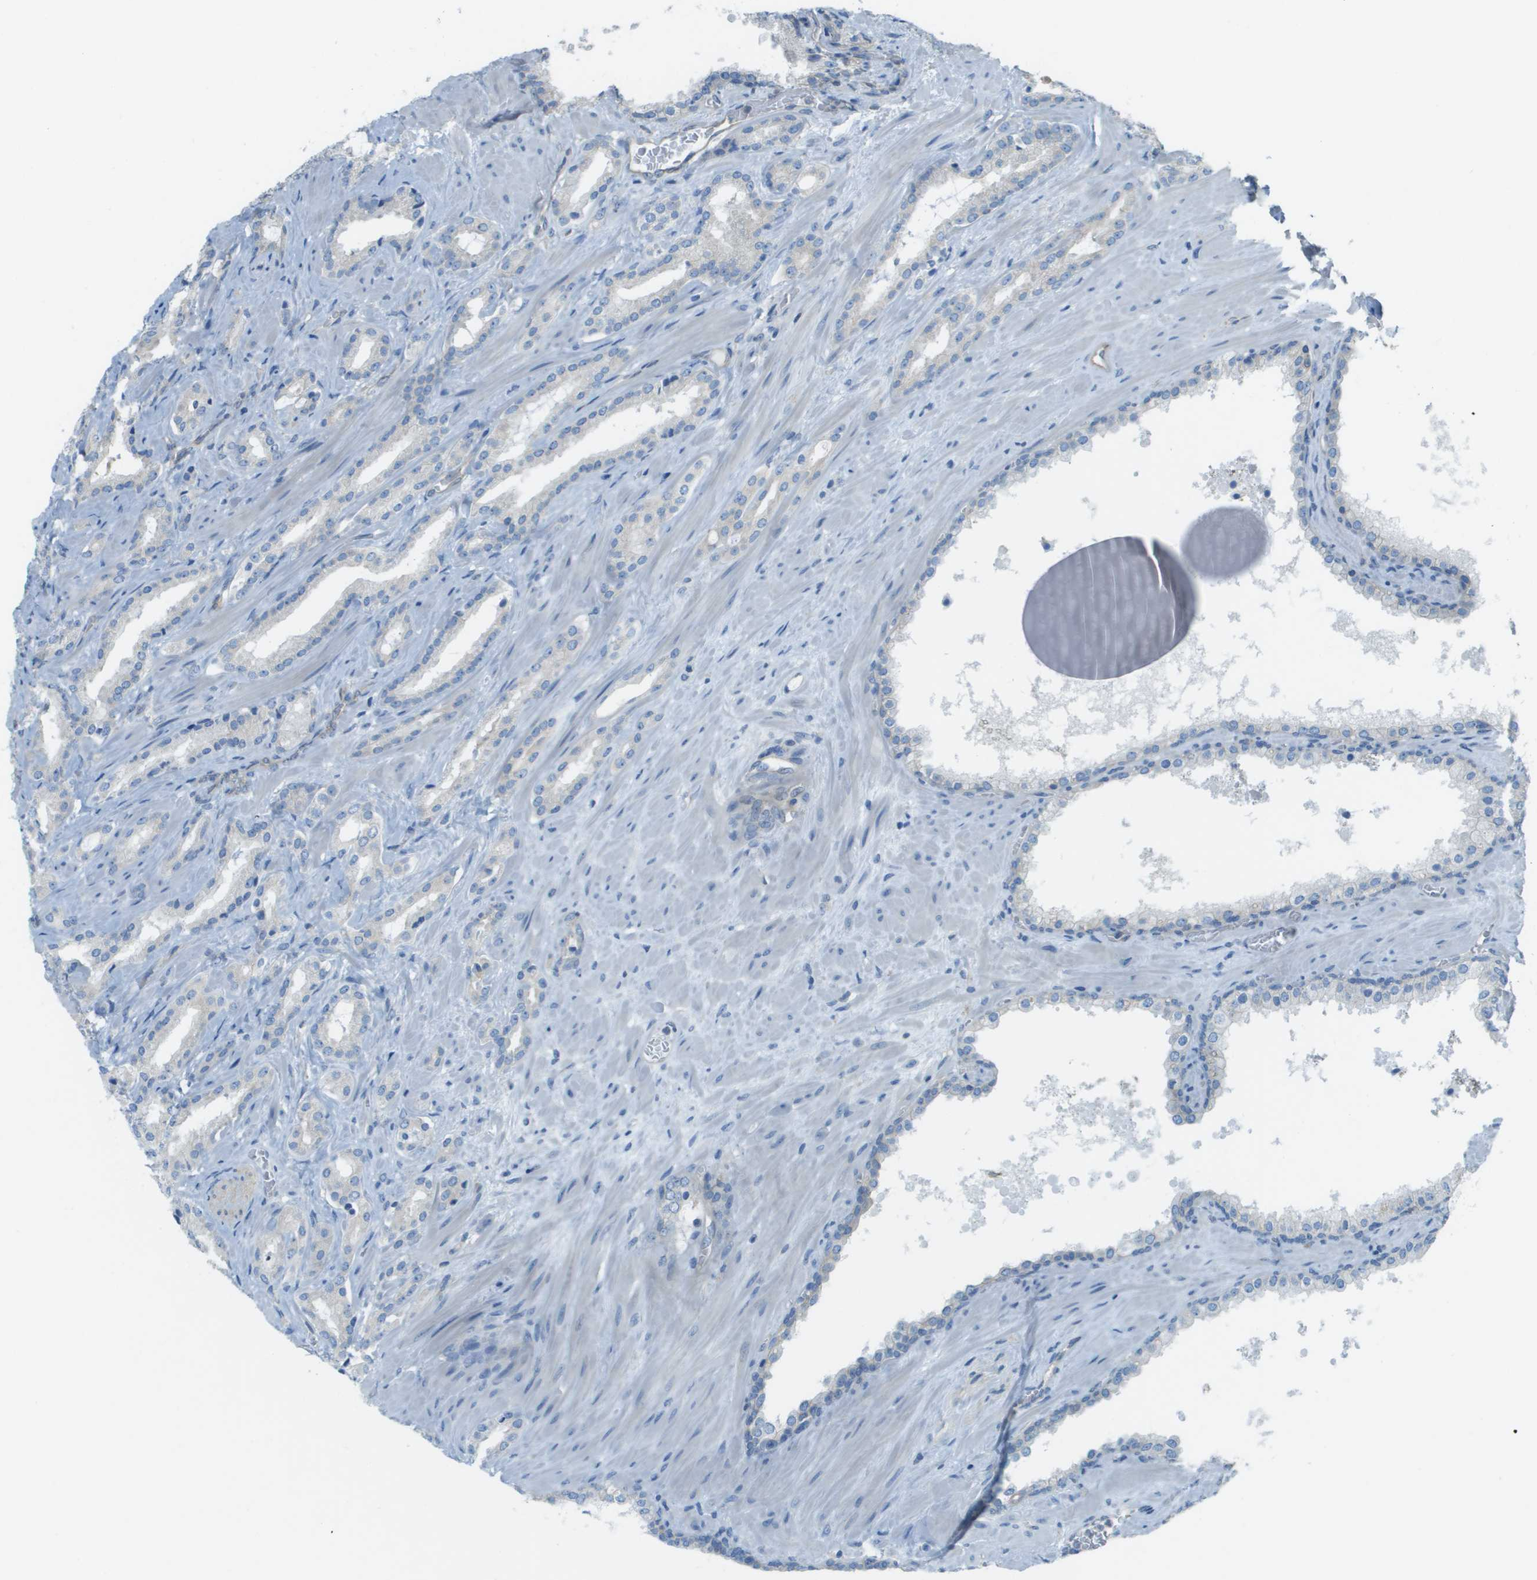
{"staining": {"intensity": "negative", "quantity": "none", "location": "none"}, "tissue": "prostate cancer", "cell_type": "Tumor cells", "image_type": "cancer", "snomed": [{"axis": "morphology", "description": "Adenocarcinoma, High grade"}, {"axis": "topography", "description": "Prostate"}], "caption": "The micrograph reveals no significant staining in tumor cells of prostate high-grade adenocarcinoma.", "gene": "DNAJB11", "patient": {"sex": "male", "age": 64}}